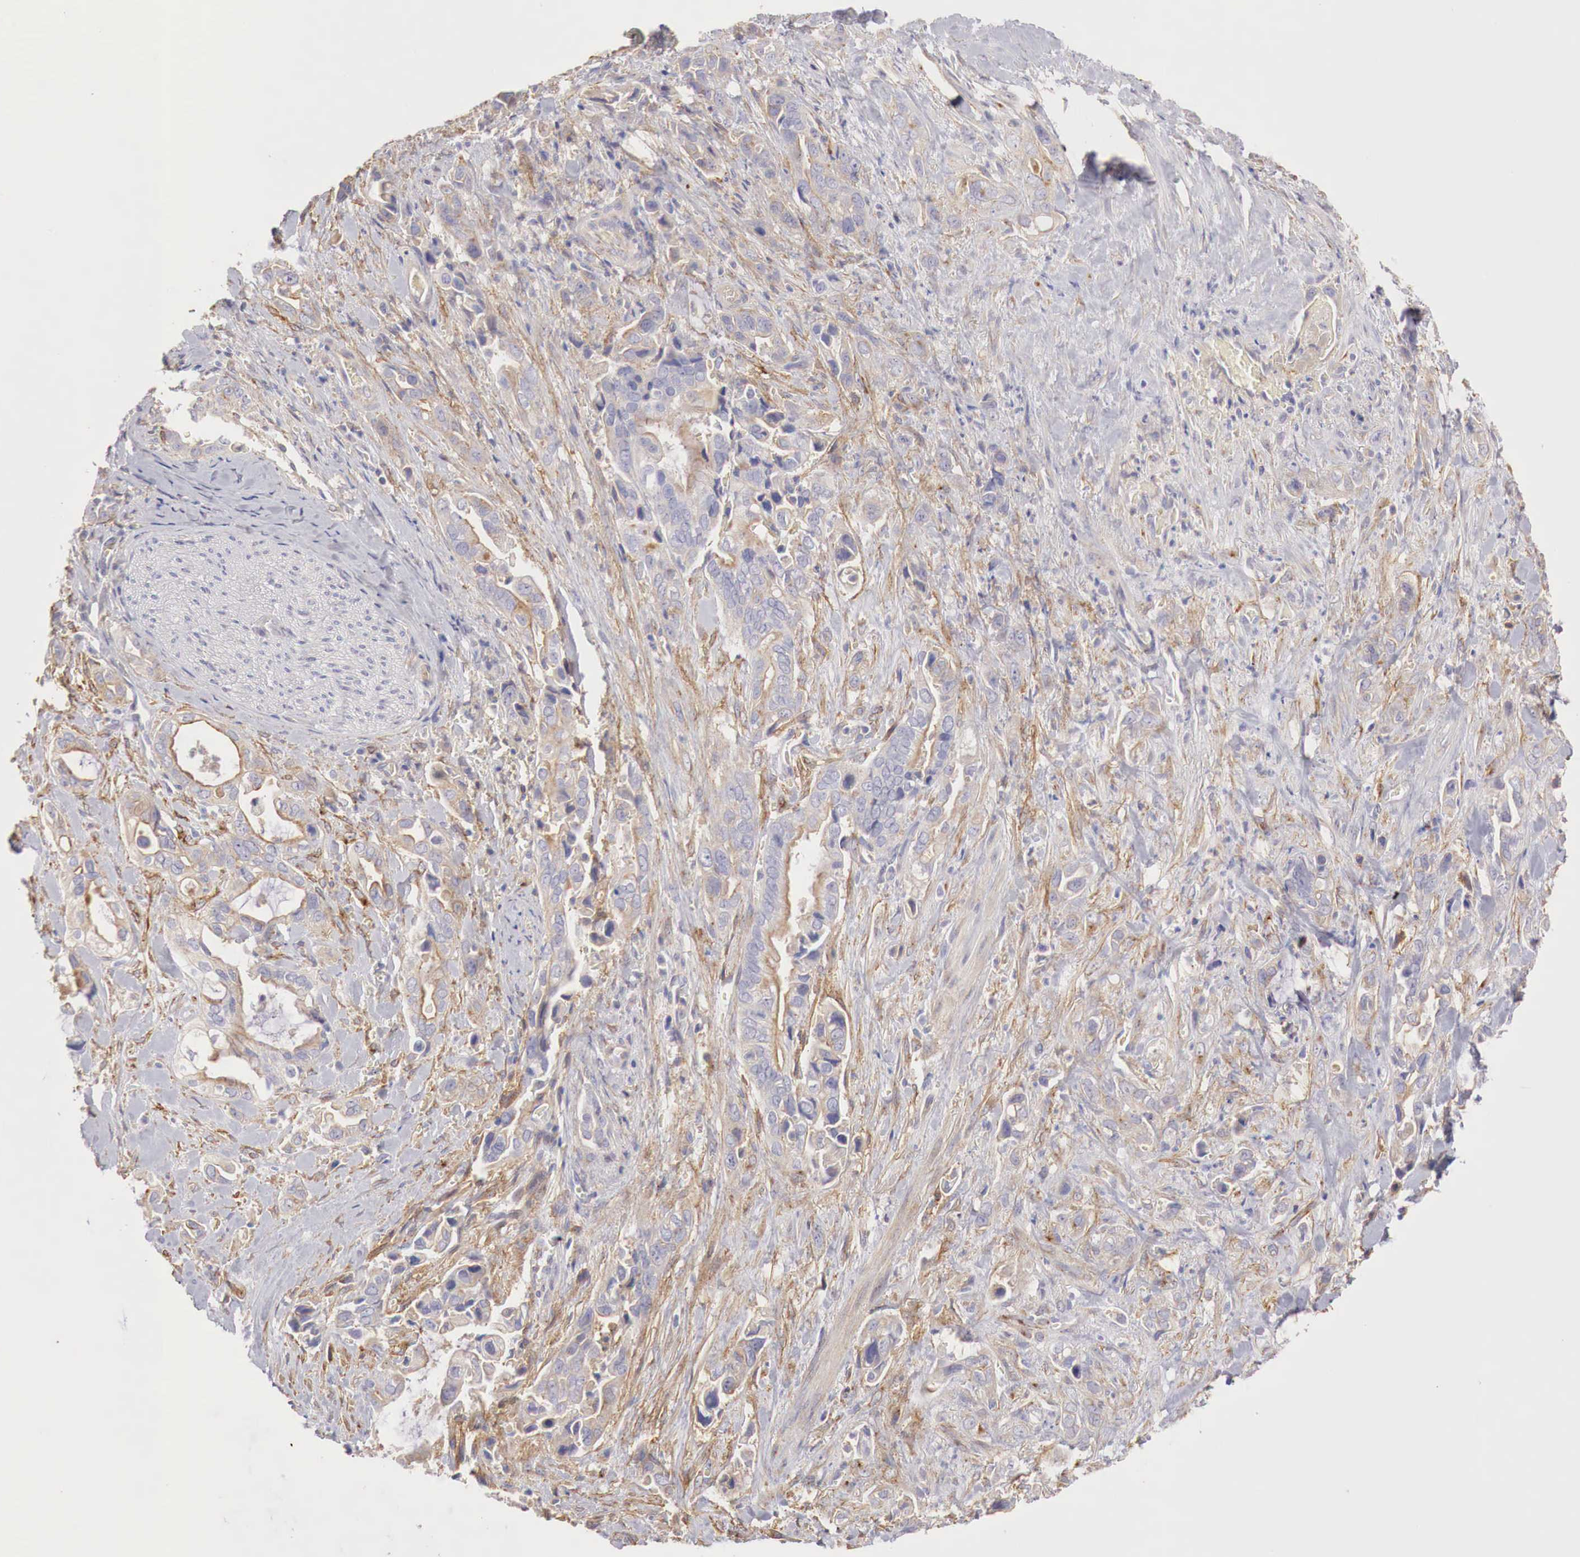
{"staining": {"intensity": "negative", "quantity": "none", "location": "none"}, "tissue": "pancreatic cancer", "cell_type": "Tumor cells", "image_type": "cancer", "snomed": [{"axis": "morphology", "description": "Adenocarcinoma, NOS"}, {"axis": "topography", "description": "Pancreas"}], "caption": "Immunohistochemistry (IHC) of human pancreatic cancer (adenocarcinoma) displays no staining in tumor cells.", "gene": "KLHDC7B", "patient": {"sex": "male", "age": 69}}